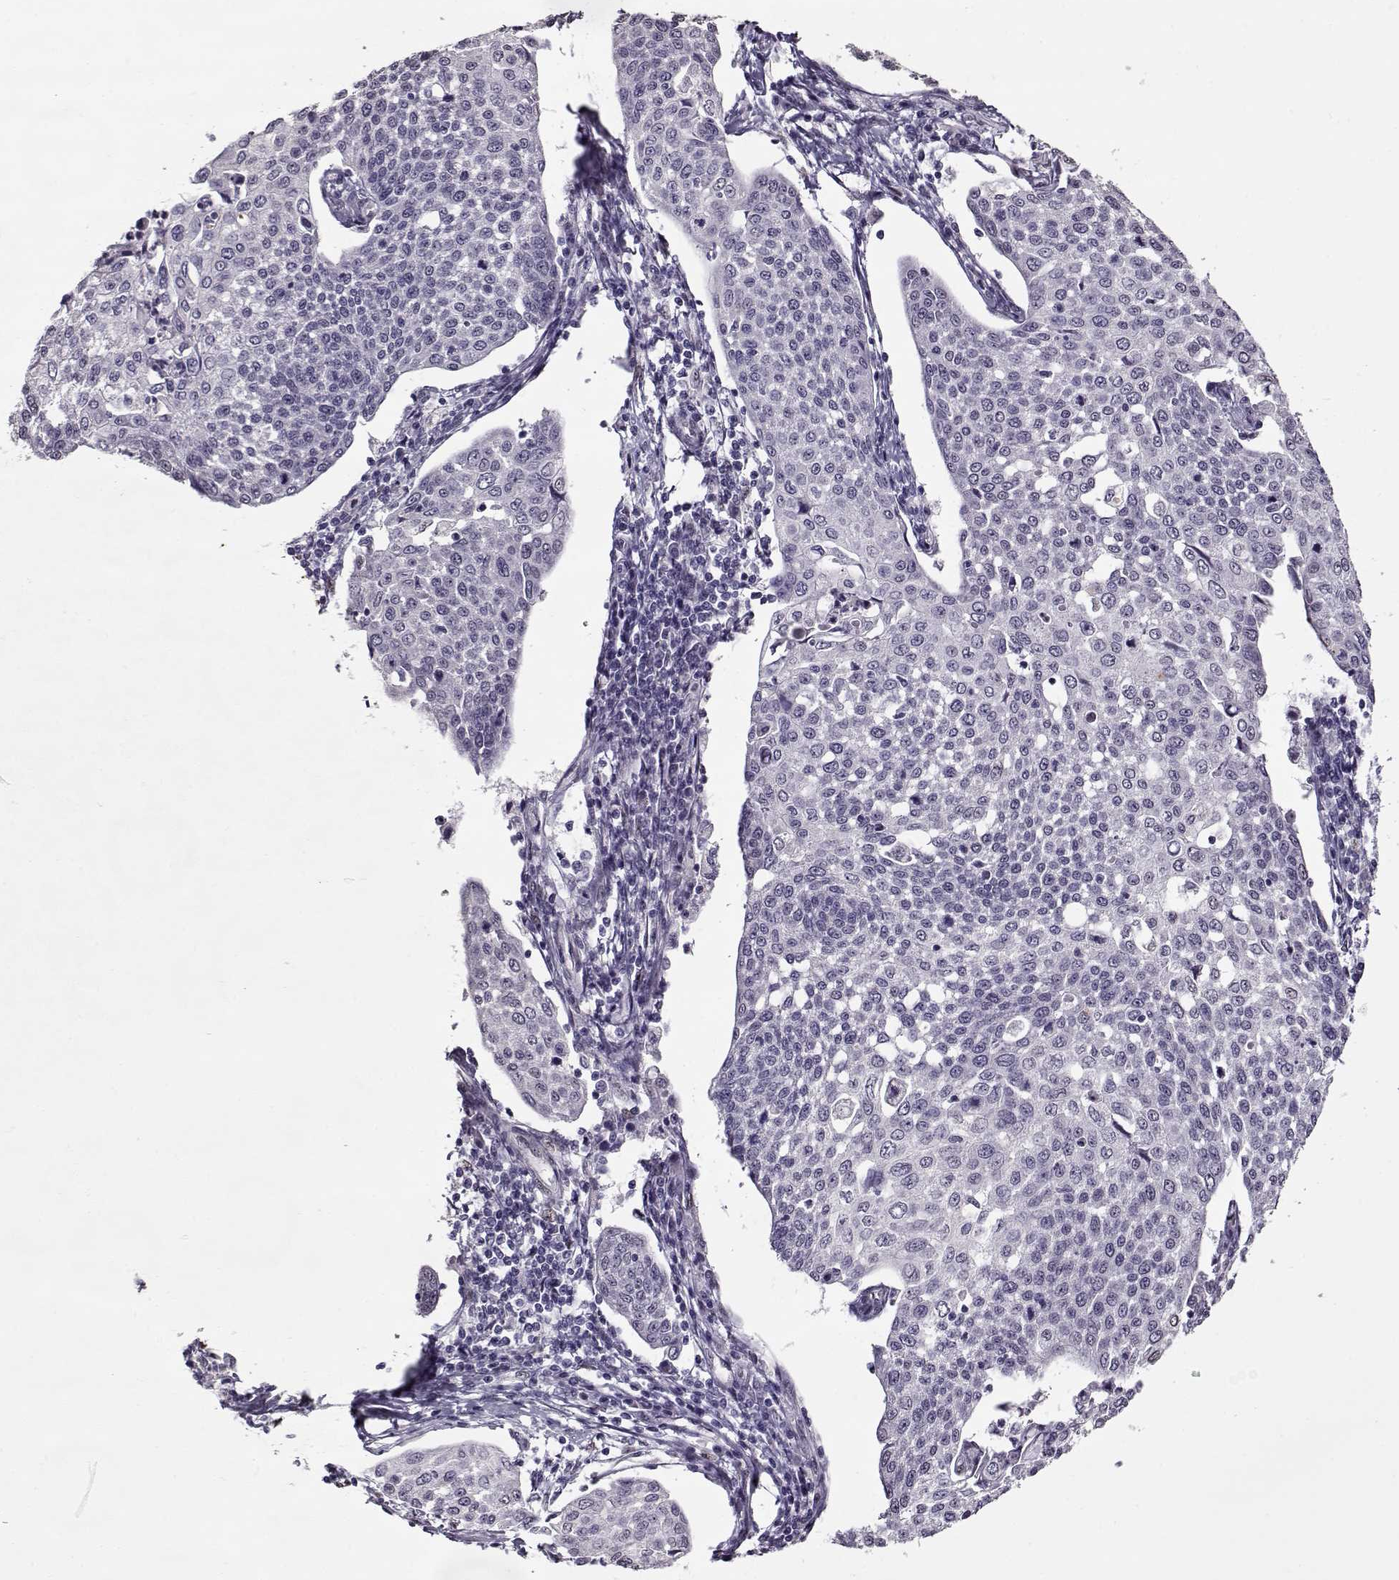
{"staining": {"intensity": "negative", "quantity": "none", "location": "none"}, "tissue": "cervical cancer", "cell_type": "Tumor cells", "image_type": "cancer", "snomed": [{"axis": "morphology", "description": "Squamous cell carcinoma, NOS"}, {"axis": "topography", "description": "Cervix"}], "caption": "Immunohistochemistry of cervical cancer displays no staining in tumor cells.", "gene": "PRMT8", "patient": {"sex": "female", "age": 34}}